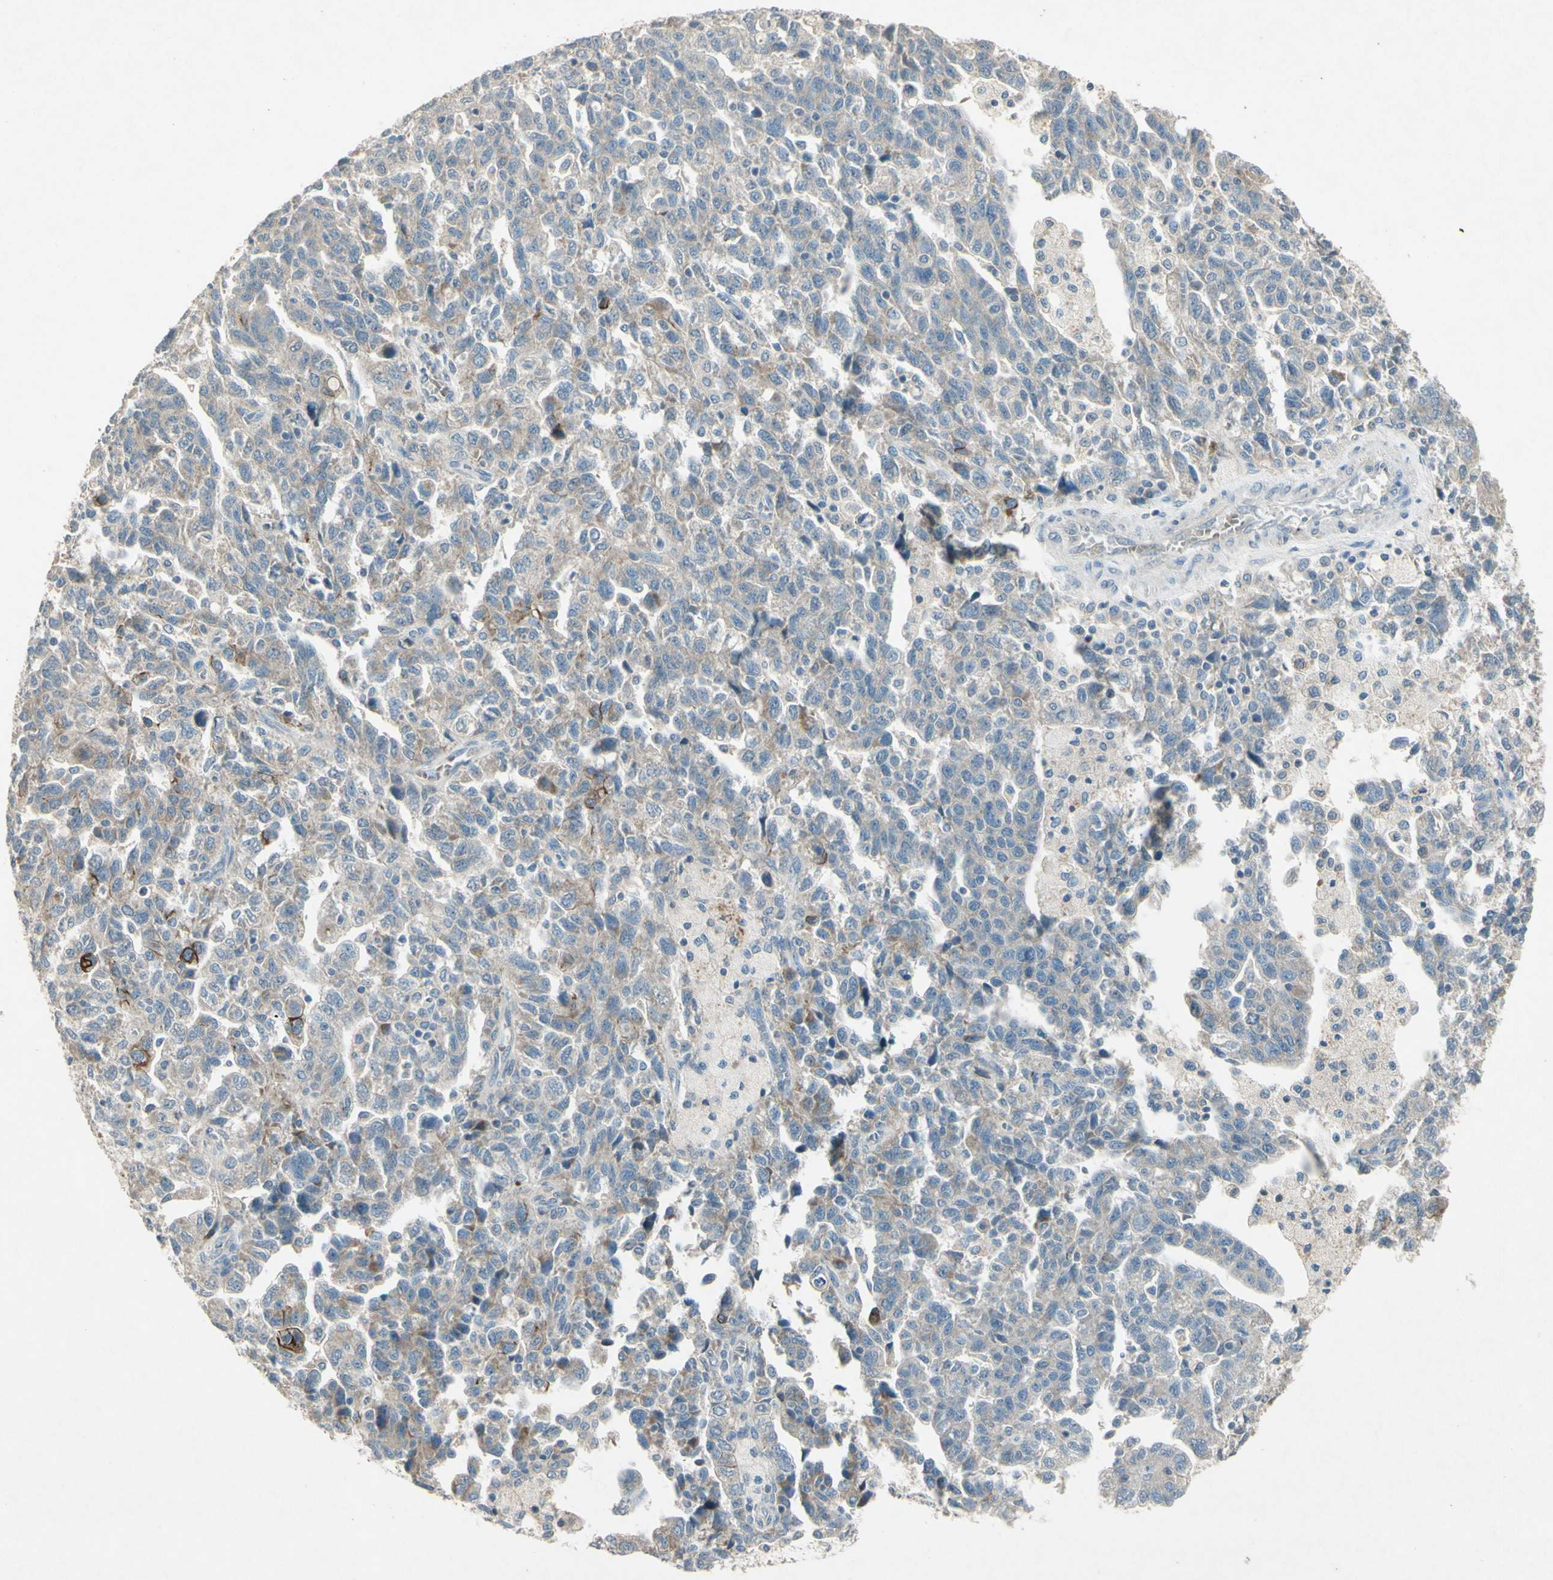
{"staining": {"intensity": "weak", "quantity": "25%-75%", "location": "cytoplasmic/membranous"}, "tissue": "ovarian cancer", "cell_type": "Tumor cells", "image_type": "cancer", "snomed": [{"axis": "morphology", "description": "Carcinoma, NOS"}, {"axis": "morphology", "description": "Cystadenocarcinoma, serous, NOS"}, {"axis": "topography", "description": "Ovary"}], "caption": "Ovarian serous cystadenocarcinoma stained with DAB immunohistochemistry displays low levels of weak cytoplasmic/membranous staining in about 25%-75% of tumor cells.", "gene": "TIMM21", "patient": {"sex": "female", "age": 69}}